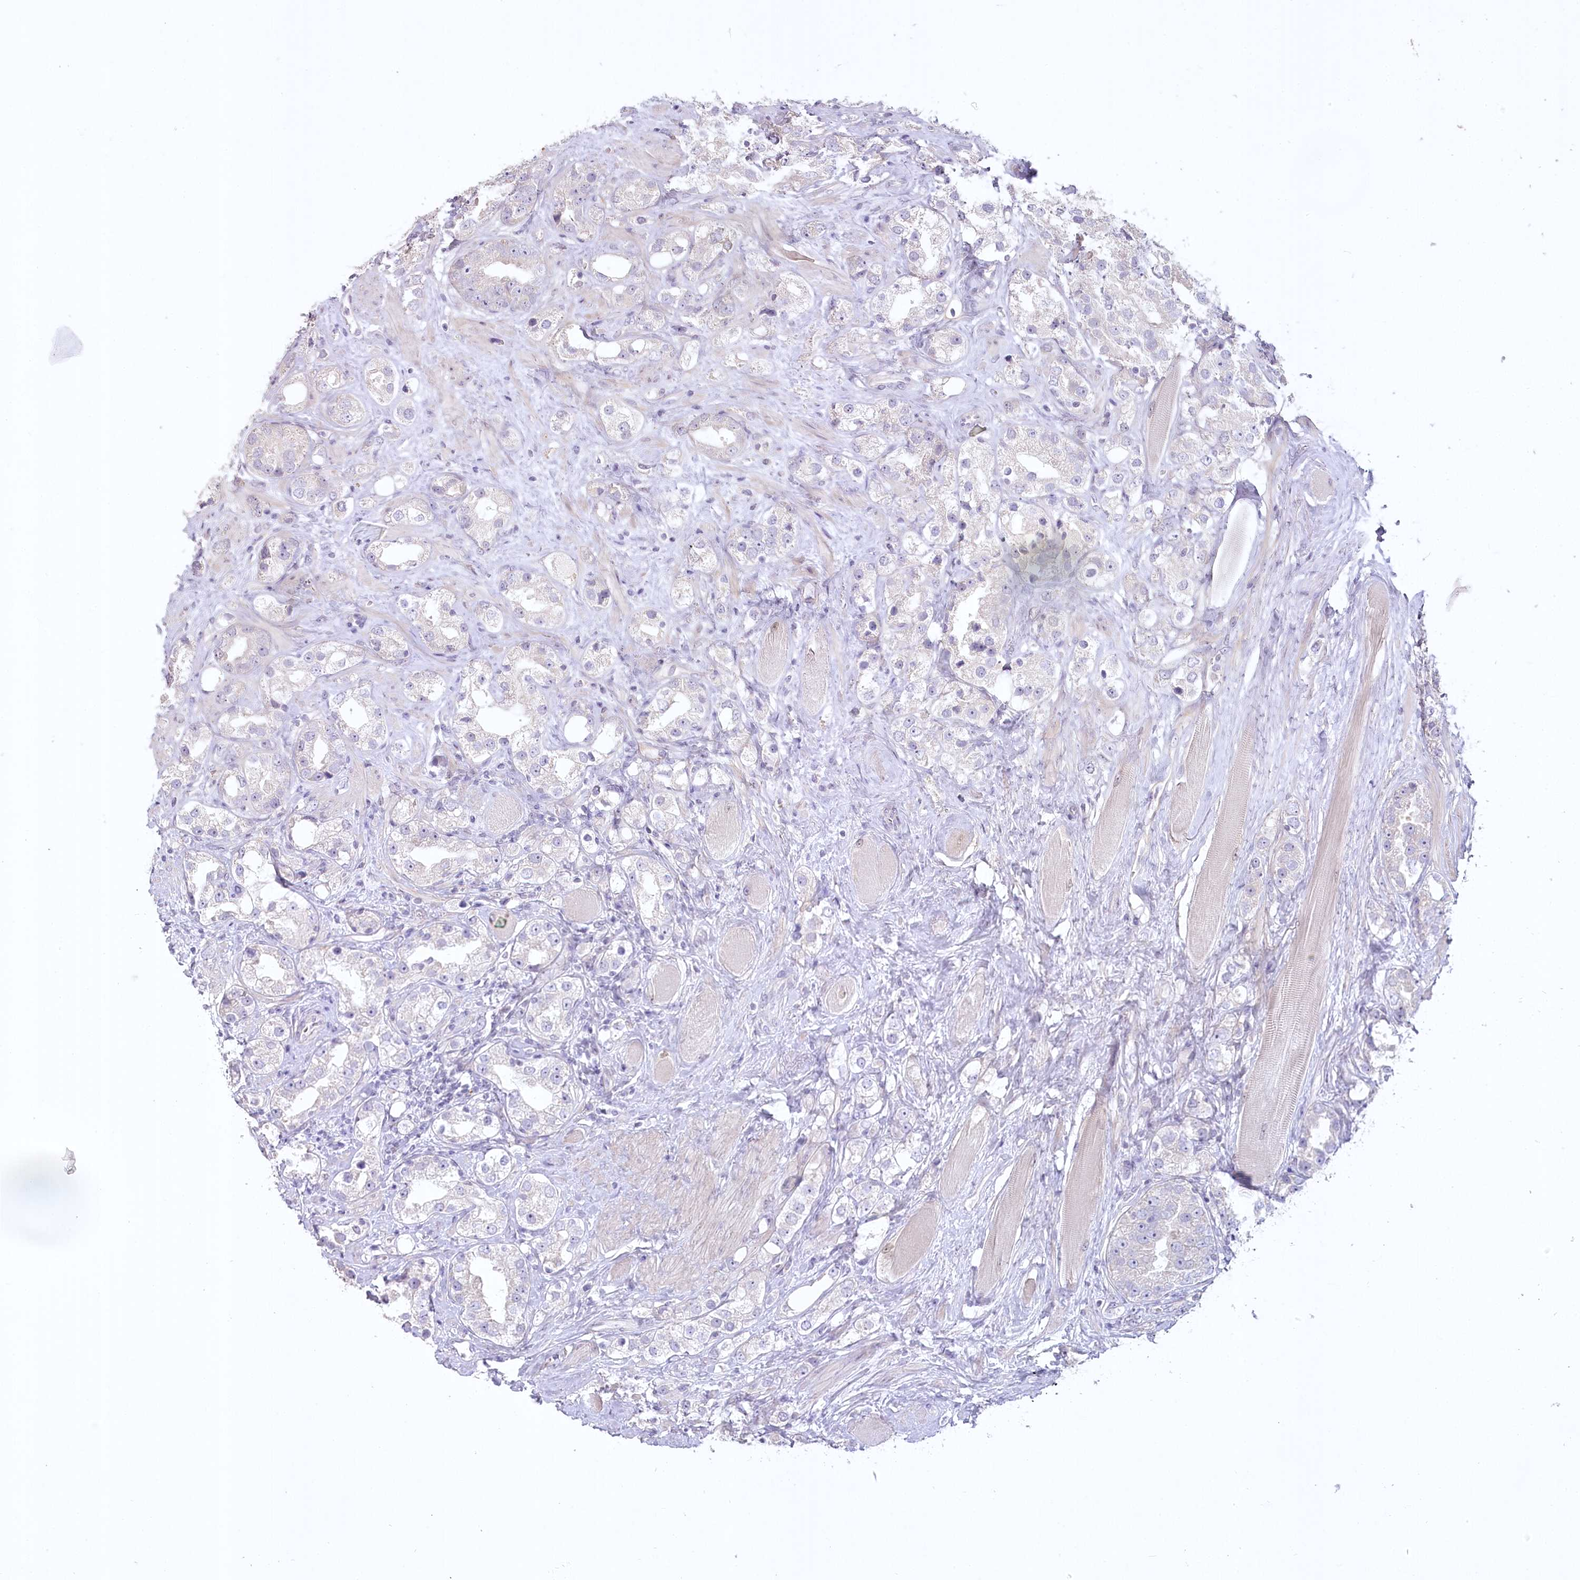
{"staining": {"intensity": "negative", "quantity": "none", "location": "none"}, "tissue": "prostate cancer", "cell_type": "Tumor cells", "image_type": "cancer", "snomed": [{"axis": "morphology", "description": "Adenocarcinoma, NOS"}, {"axis": "topography", "description": "Prostate"}], "caption": "High magnification brightfield microscopy of adenocarcinoma (prostate) stained with DAB (brown) and counterstained with hematoxylin (blue): tumor cells show no significant positivity.", "gene": "USP11", "patient": {"sex": "male", "age": 79}}